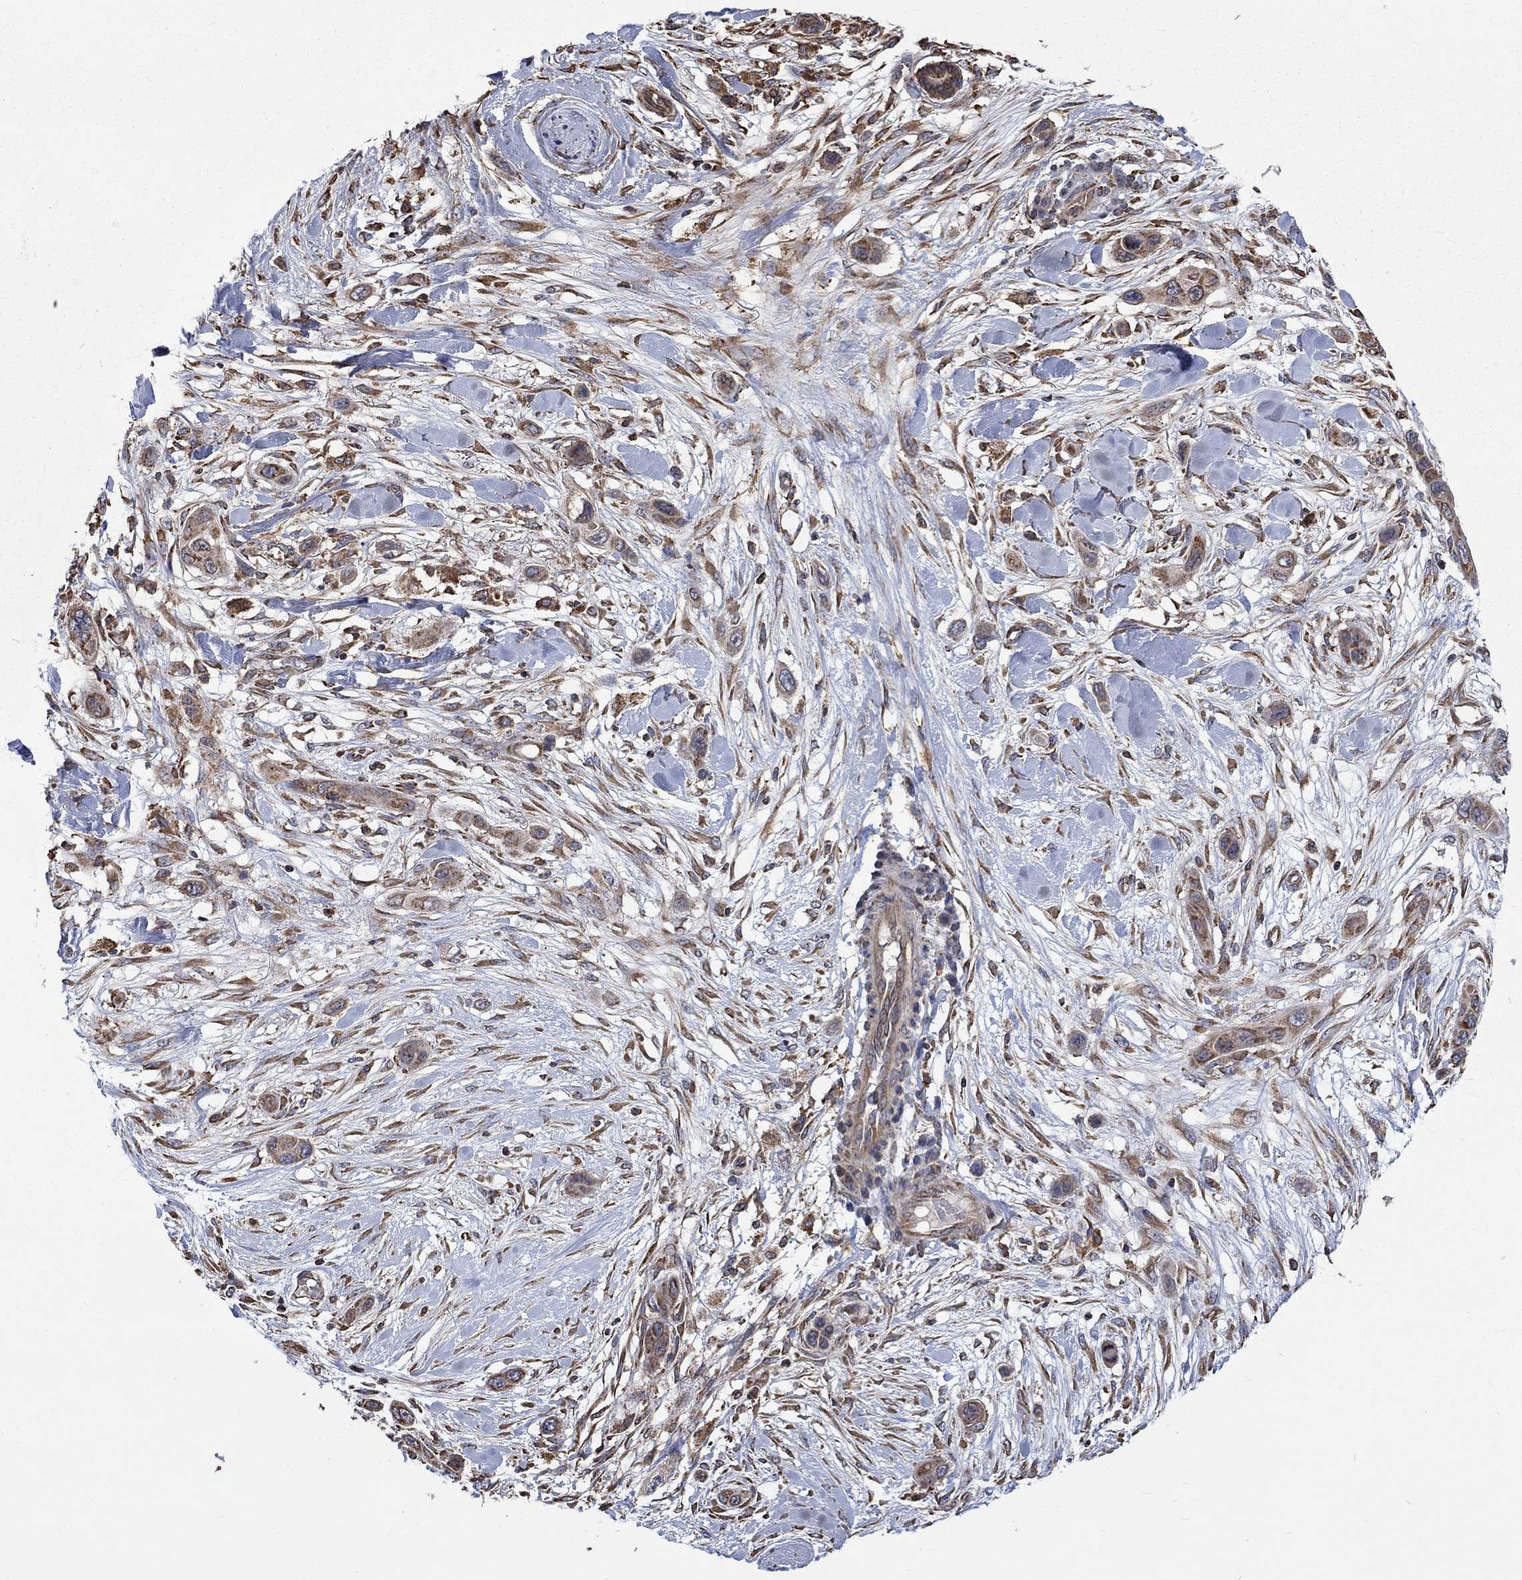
{"staining": {"intensity": "weak", "quantity": "25%-75%", "location": "cytoplasmic/membranous"}, "tissue": "skin cancer", "cell_type": "Tumor cells", "image_type": "cancer", "snomed": [{"axis": "morphology", "description": "Squamous cell carcinoma, NOS"}, {"axis": "topography", "description": "Skin"}], "caption": "Skin cancer (squamous cell carcinoma) stained with a protein marker reveals weak staining in tumor cells.", "gene": "ESRRA", "patient": {"sex": "male", "age": 79}}